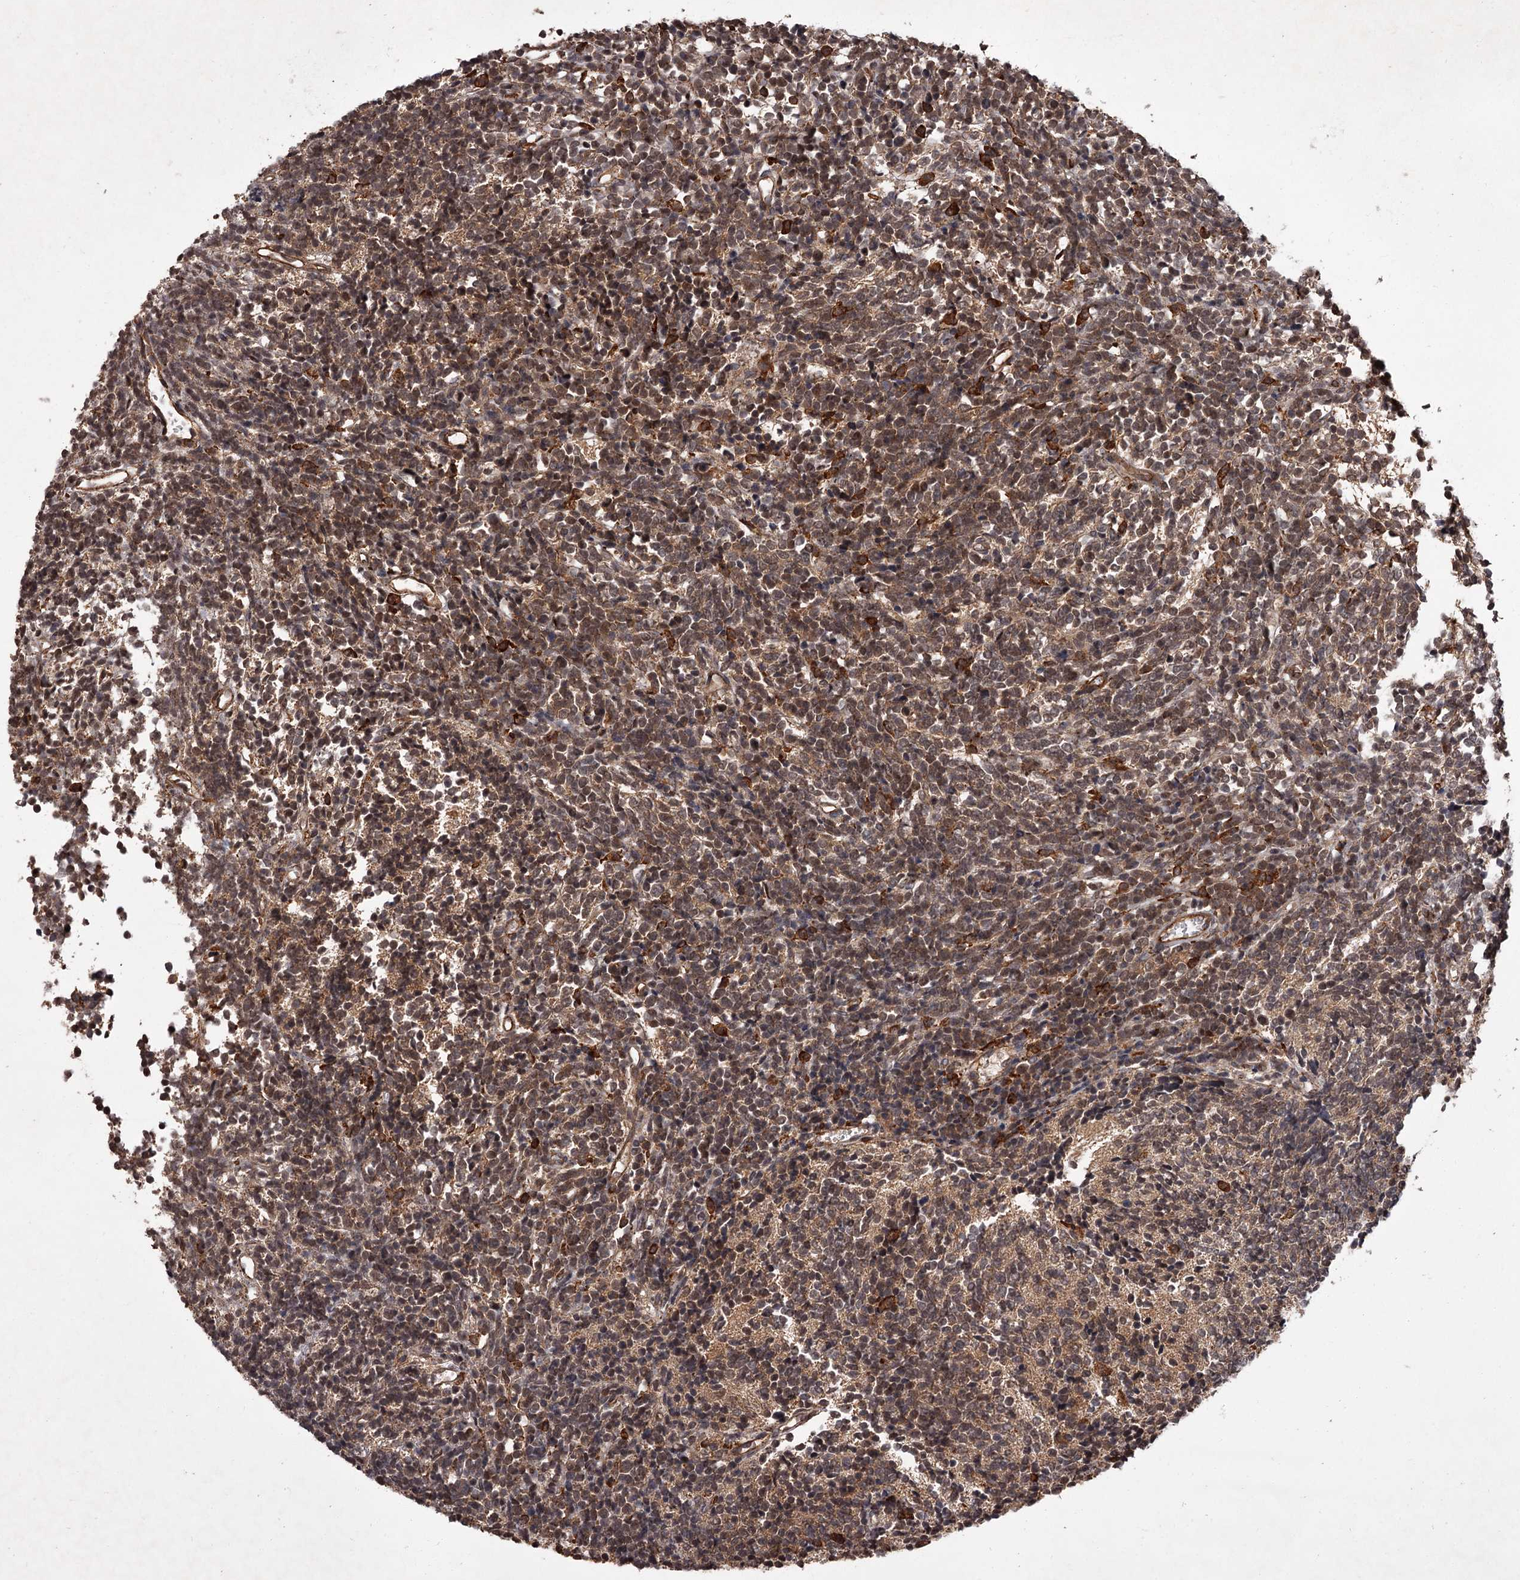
{"staining": {"intensity": "moderate", "quantity": "25%-75%", "location": "cytoplasmic/membranous,nuclear"}, "tissue": "glioma", "cell_type": "Tumor cells", "image_type": "cancer", "snomed": [{"axis": "morphology", "description": "Glioma, malignant, Low grade"}, {"axis": "topography", "description": "Brain"}], "caption": "Protein expression analysis of human glioma reveals moderate cytoplasmic/membranous and nuclear expression in about 25%-75% of tumor cells. The protein is stained brown, and the nuclei are stained in blue (DAB (3,3'-diaminobenzidine) IHC with brightfield microscopy, high magnification).", "gene": "TBC1D23", "patient": {"sex": "female", "age": 1}}